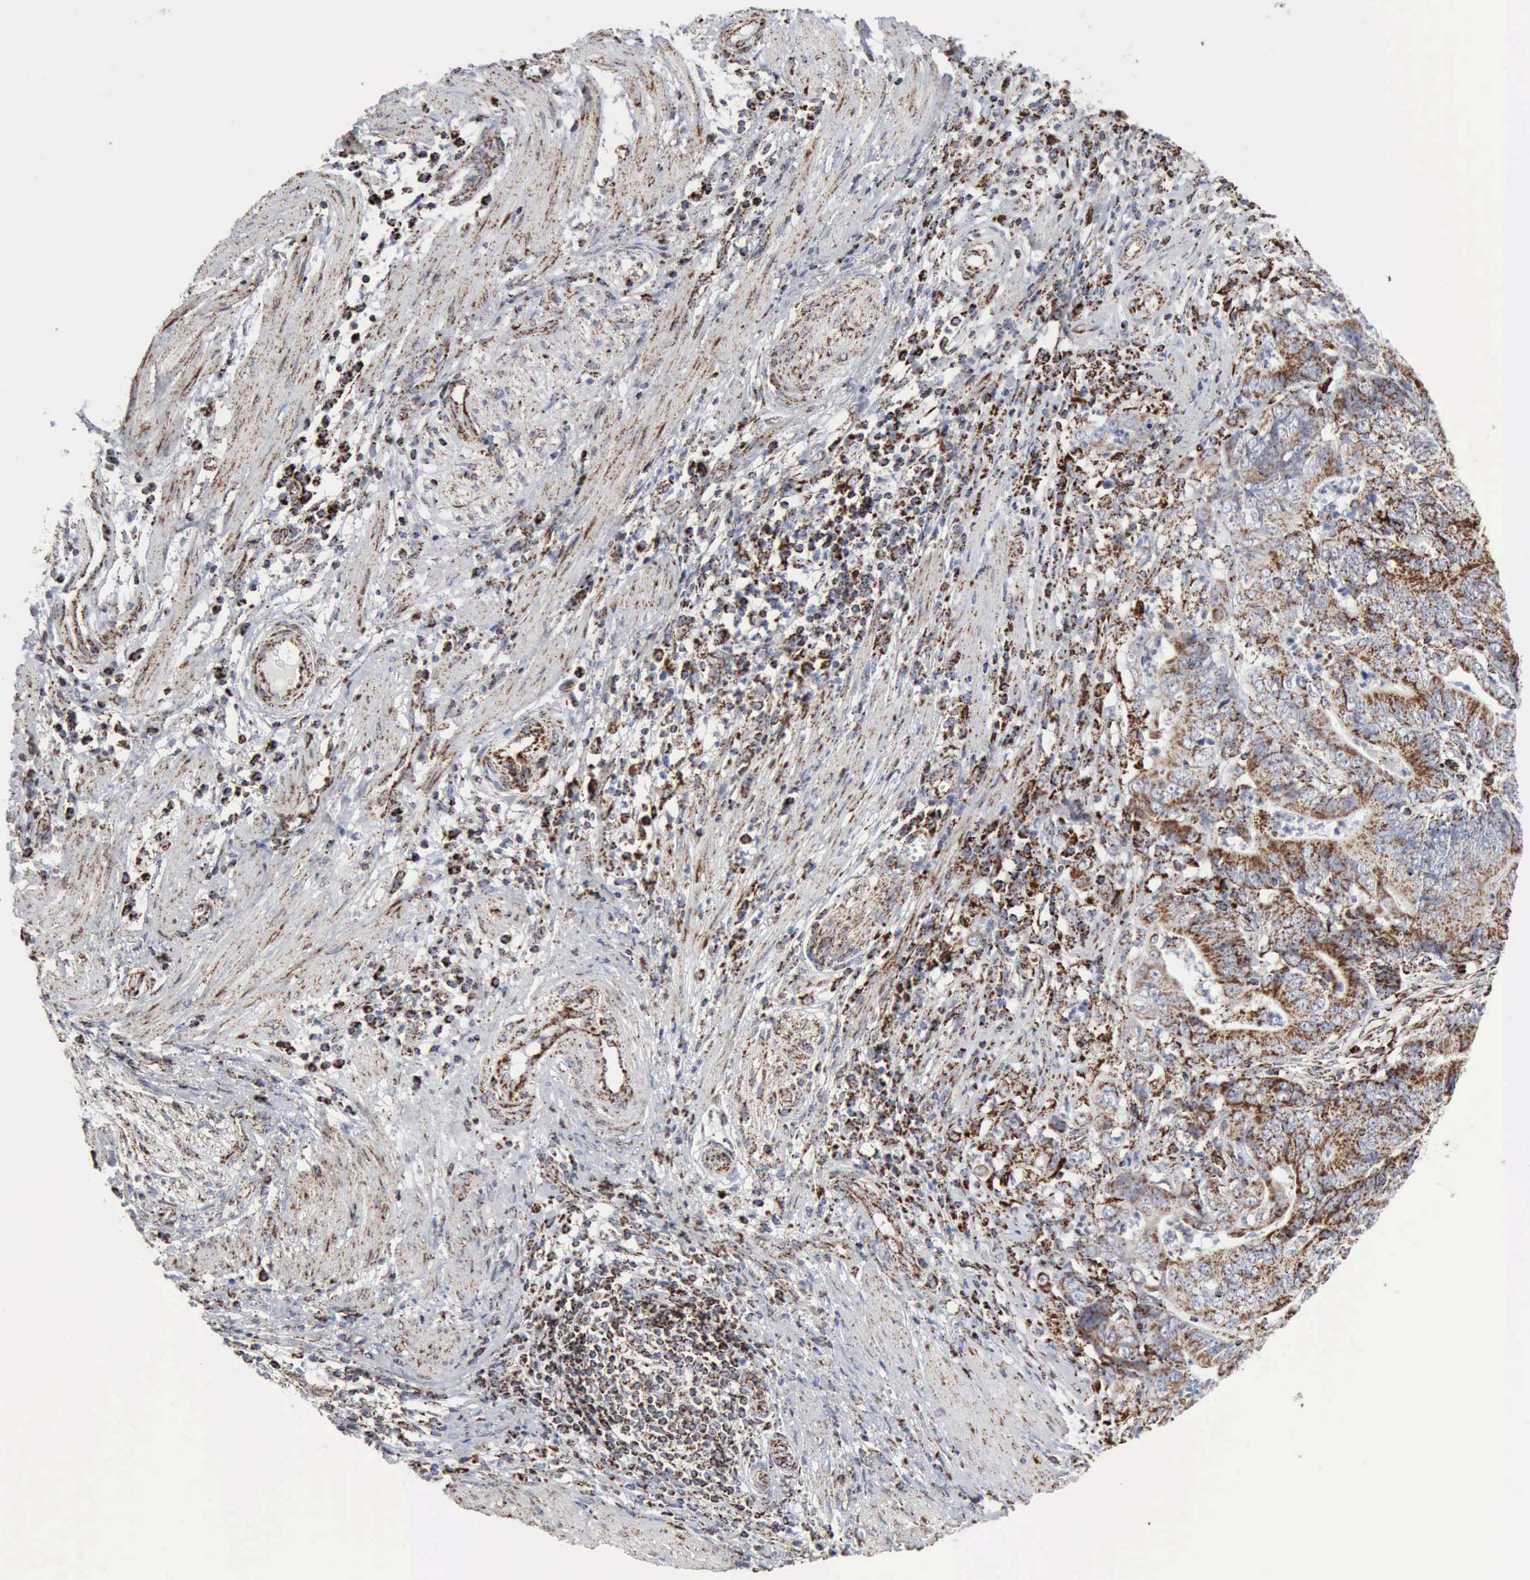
{"staining": {"intensity": "strong", "quantity": "25%-75%", "location": "cytoplasmic/membranous"}, "tissue": "stomach cancer", "cell_type": "Tumor cells", "image_type": "cancer", "snomed": [{"axis": "morphology", "description": "Adenocarcinoma, NOS"}, {"axis": "topography", "description": "Stomach, lower"}], "caption": "Immunohistochemical staining of human stomach cancer (adenocarcinoma) demonstrates strong cytoplasmic/membranous protein expression in approximately 25%-75% of tumor cells.", "gene": "ACO2", "patient": {"sex": "female", "age": 86}}